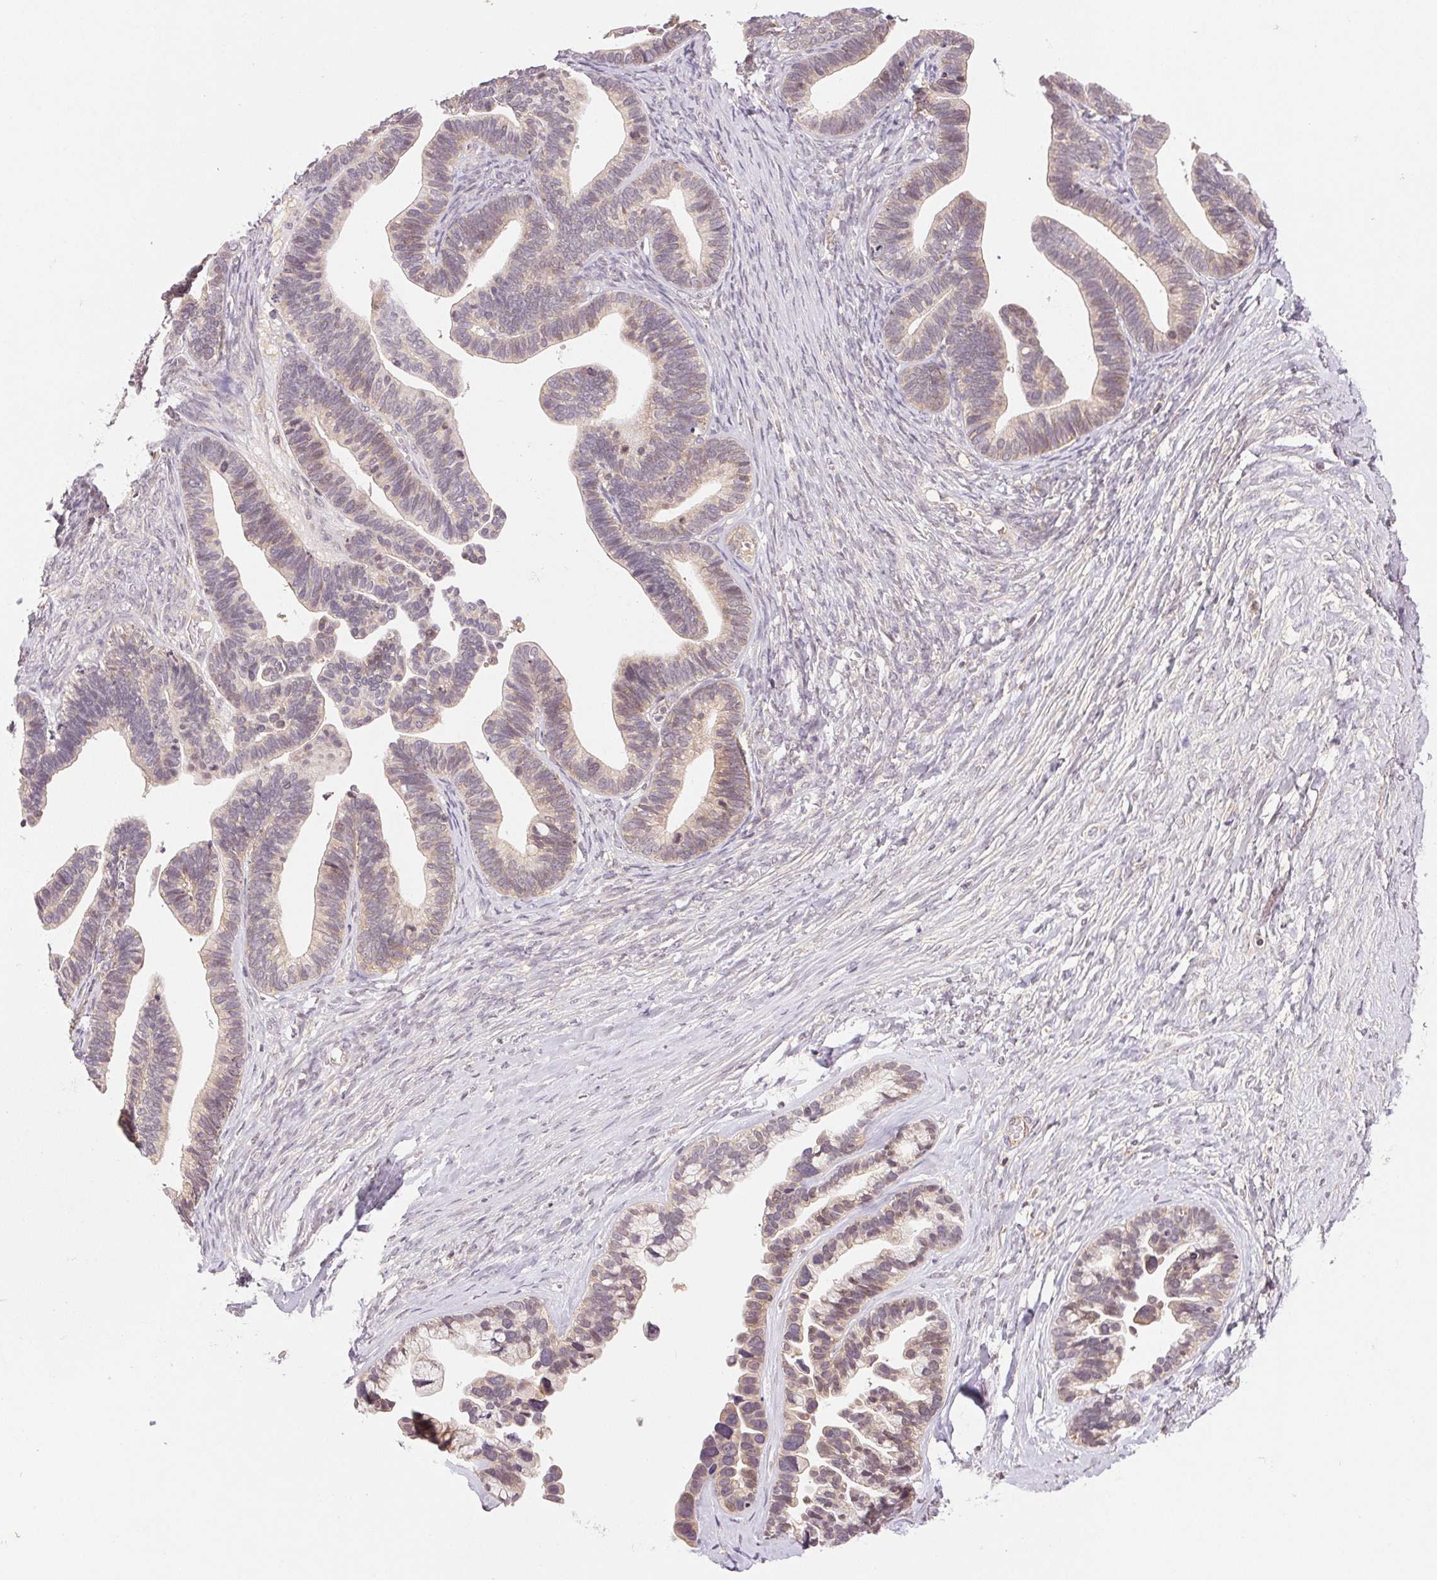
{"staining": {"intensity": "weak", "quantity": "25%-75%", "location": "cytoplasmic/membranous"}, "tissue": "ovarian cancer", "cell_type": "Tumor cells", "image_type": "cancer", "snomed": [{"axis": "morphology", "description": "Cystadenocarcinoma, serous, NOS"}, {"axis": "topography", "description": "Ovary"}], "caption": "Serous cystadenocarcinoma (ovarian) tissue shows weak cytoplasmic/membranous expression in approximately 25%-75% of tumor cells", "gene": "BNIP5", "patient": {"sex": "female", "age": 56}}